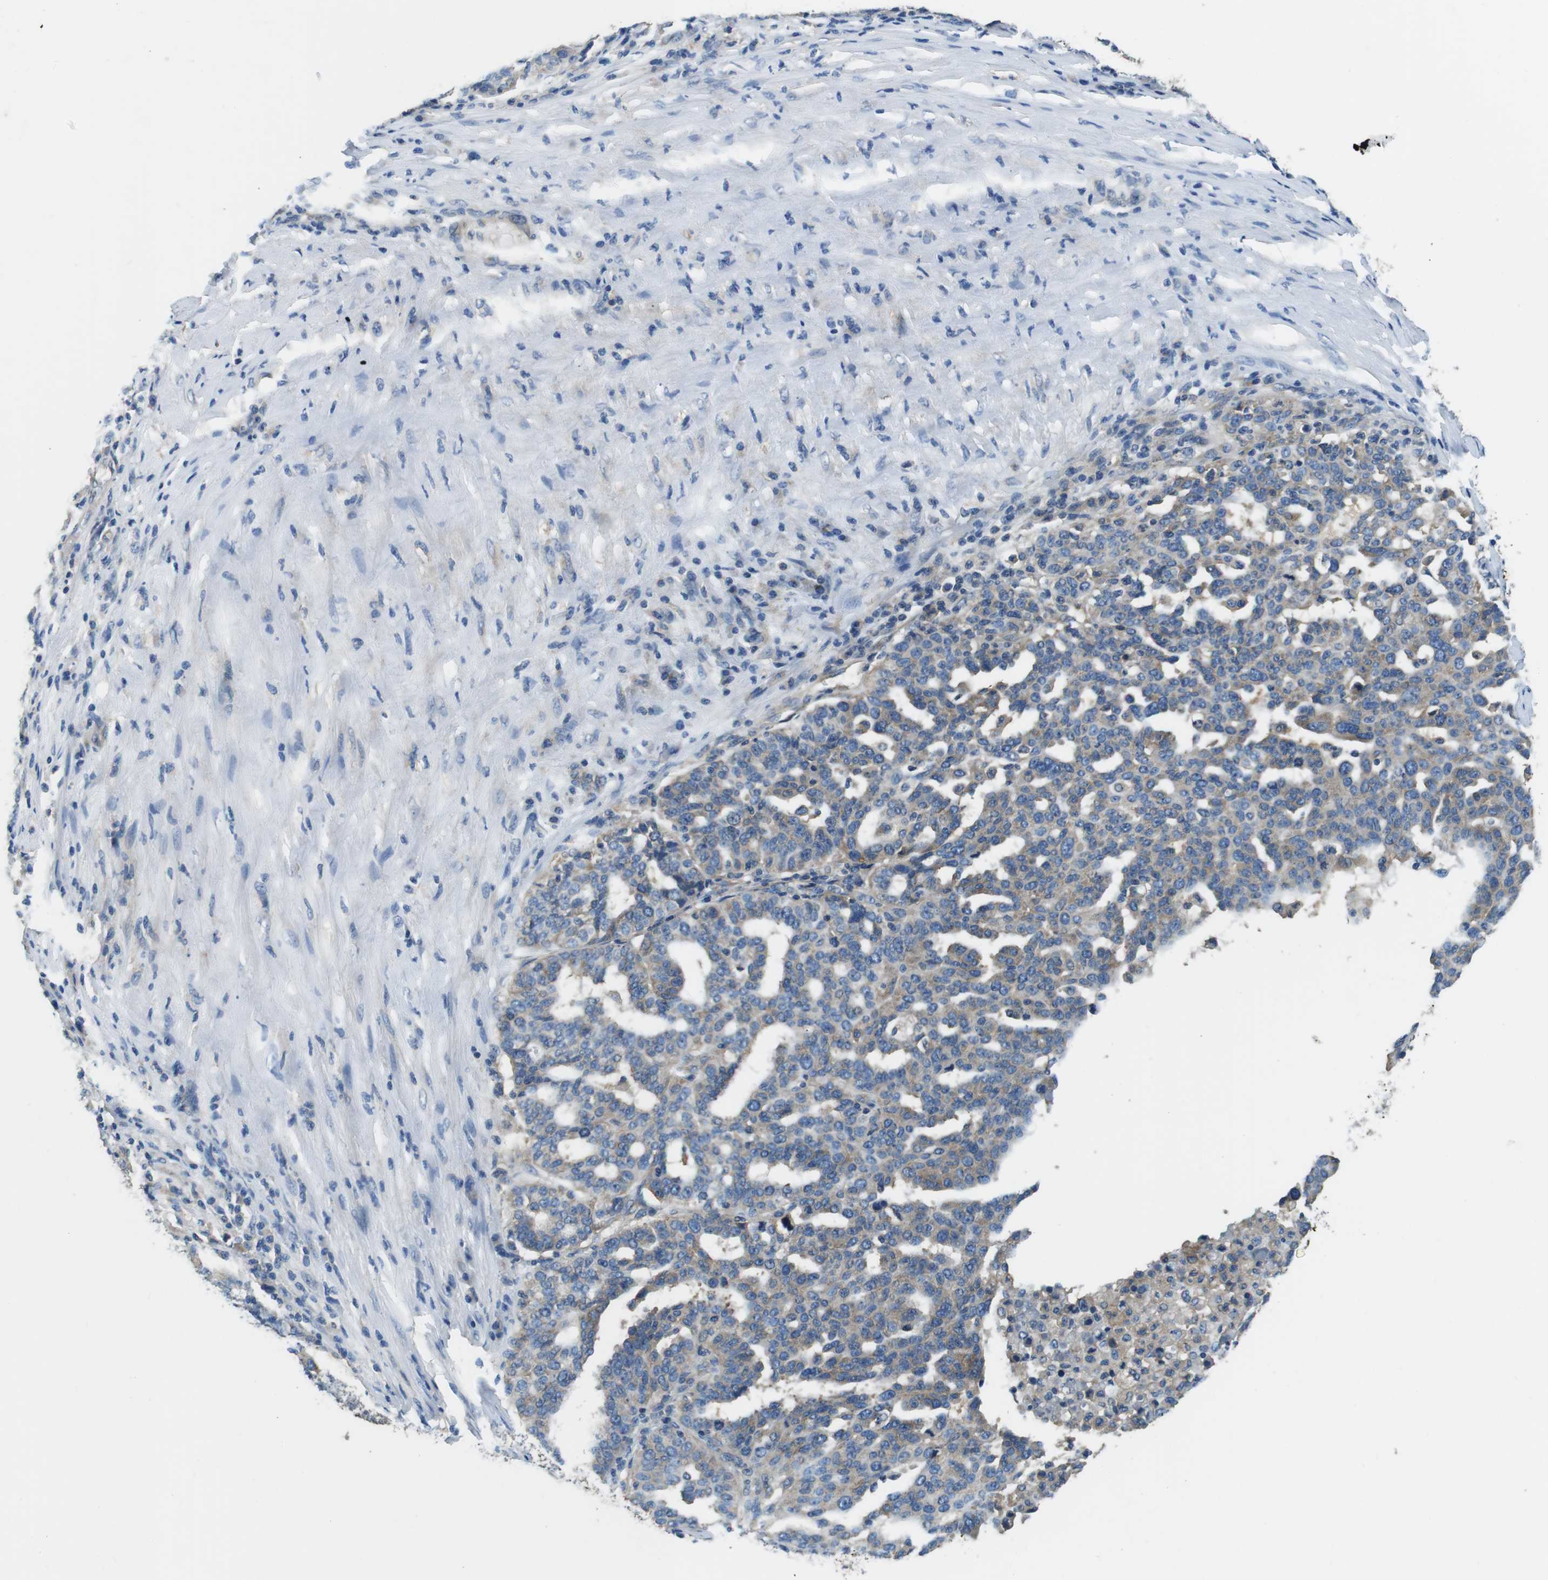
{"staining": {"intensity": "weak", "quantity": "25%-75%", "location": "cytoplasmic/membranous"}, "tissue": "ovarian cancer", "cell_type": "Tumor cells", "image_type": "cancer", "snomed": [{"axis": "morphology", "description": "Cystadenocarcinoma, serous, NOS"}, {"axis": "topography", "description": "Ovary"}], "caption": "A photomicrograph of human ovarian cancer stained for a protein reveals weak cytoplasmic/membranous brown staining in tumor cells.", "gene": "DENND4C", "patient": {"sex": "female", "age": 59}}